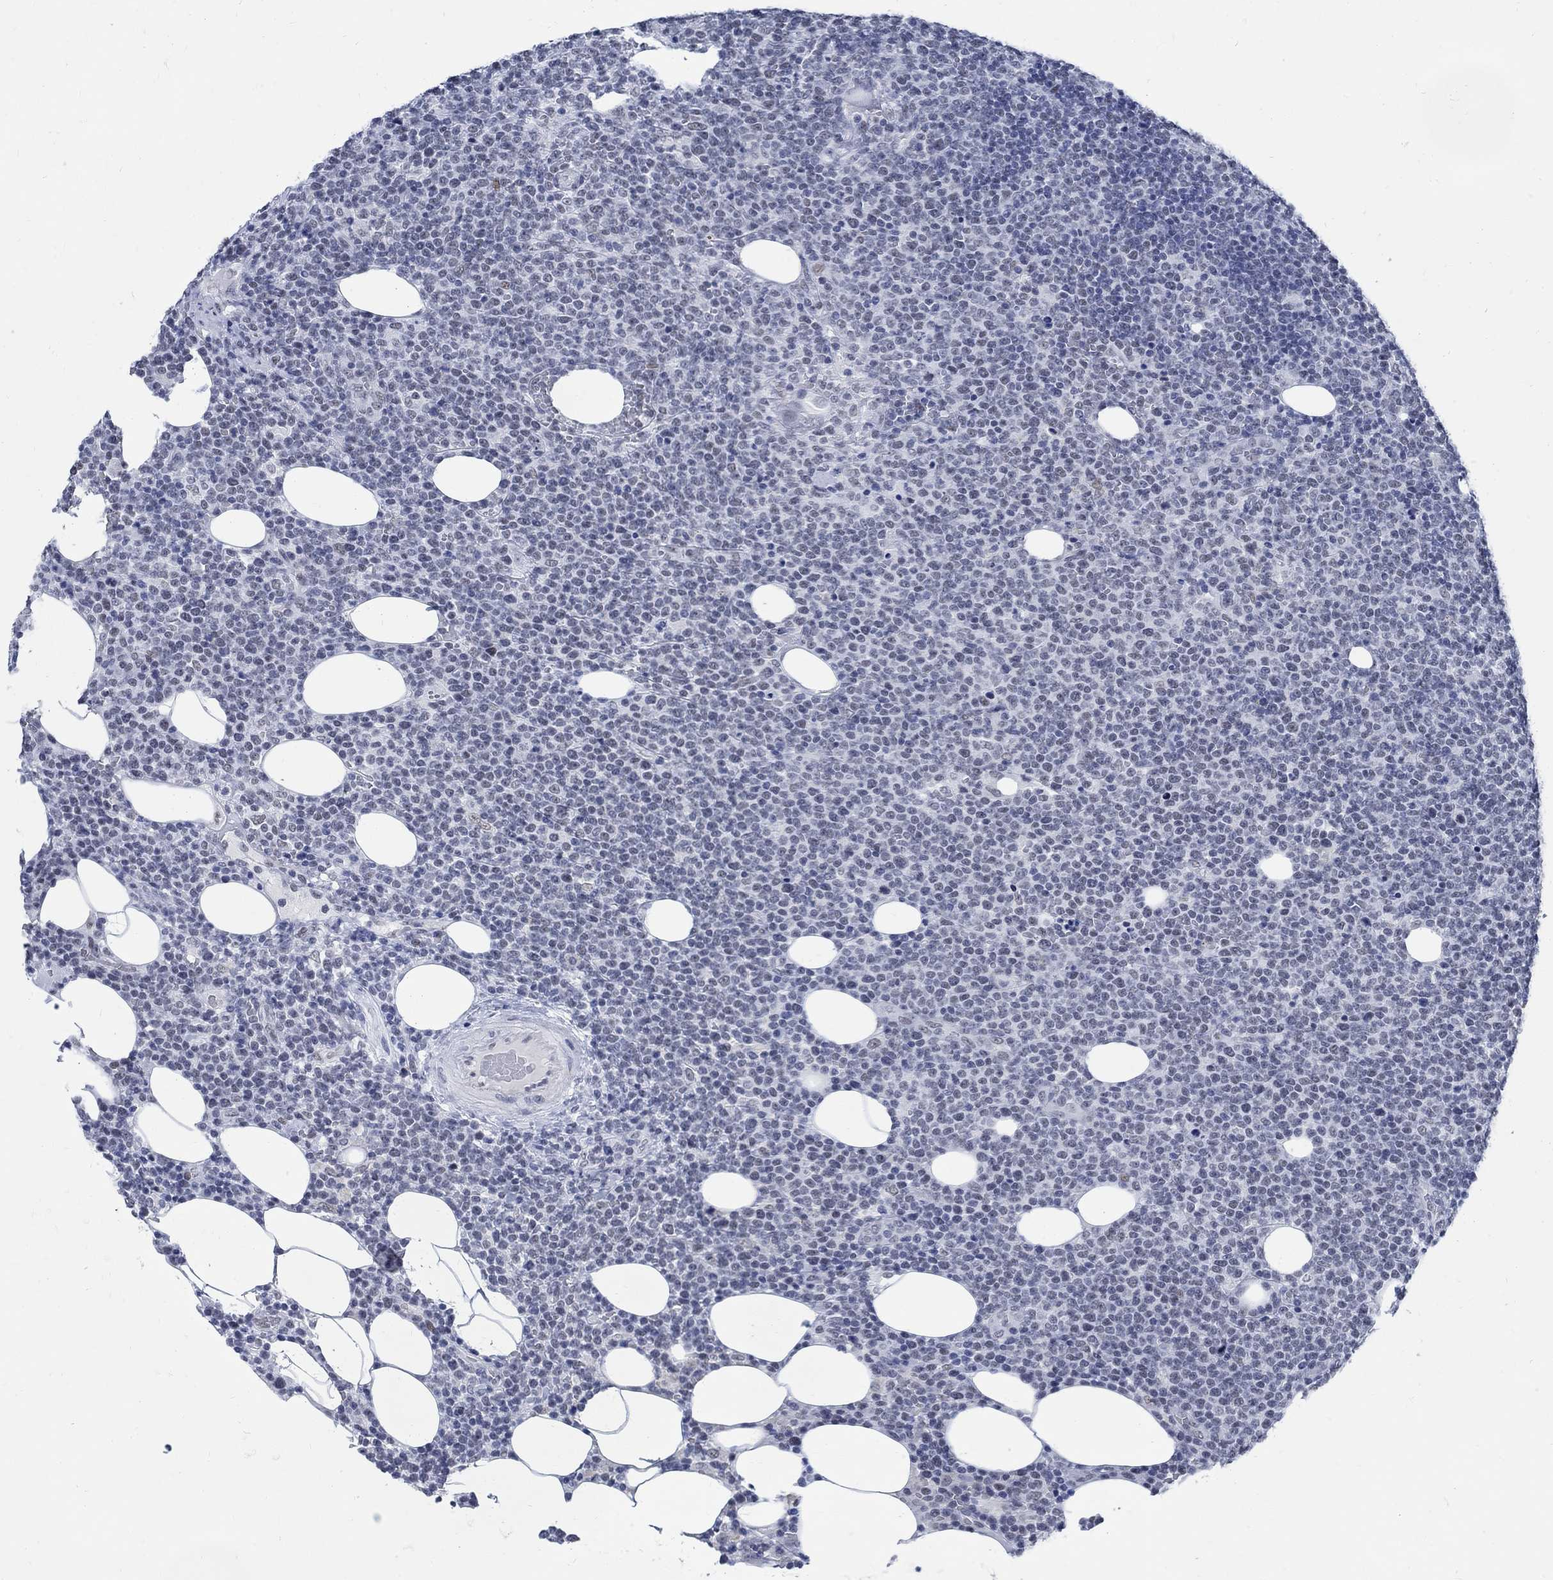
{"staining": {"intensity": "negative", "quantity": "none", "location": "none"}, "tissue": "lymphoma", "cell_type": "Tumor cells", "image_type": "cancer", "snomed": [{"axis": "morphology", "description": "Malignant lymphoma, non-Hodgkin's type, High grade"}, {"axis": "topography", "description": "Lymph node"}], "caption": "Photomicrograph shows no significant protein staining in tumor cells of lymphoma.", "gene": "DLK1", "patient": {"sex": "male", "age": 61}}